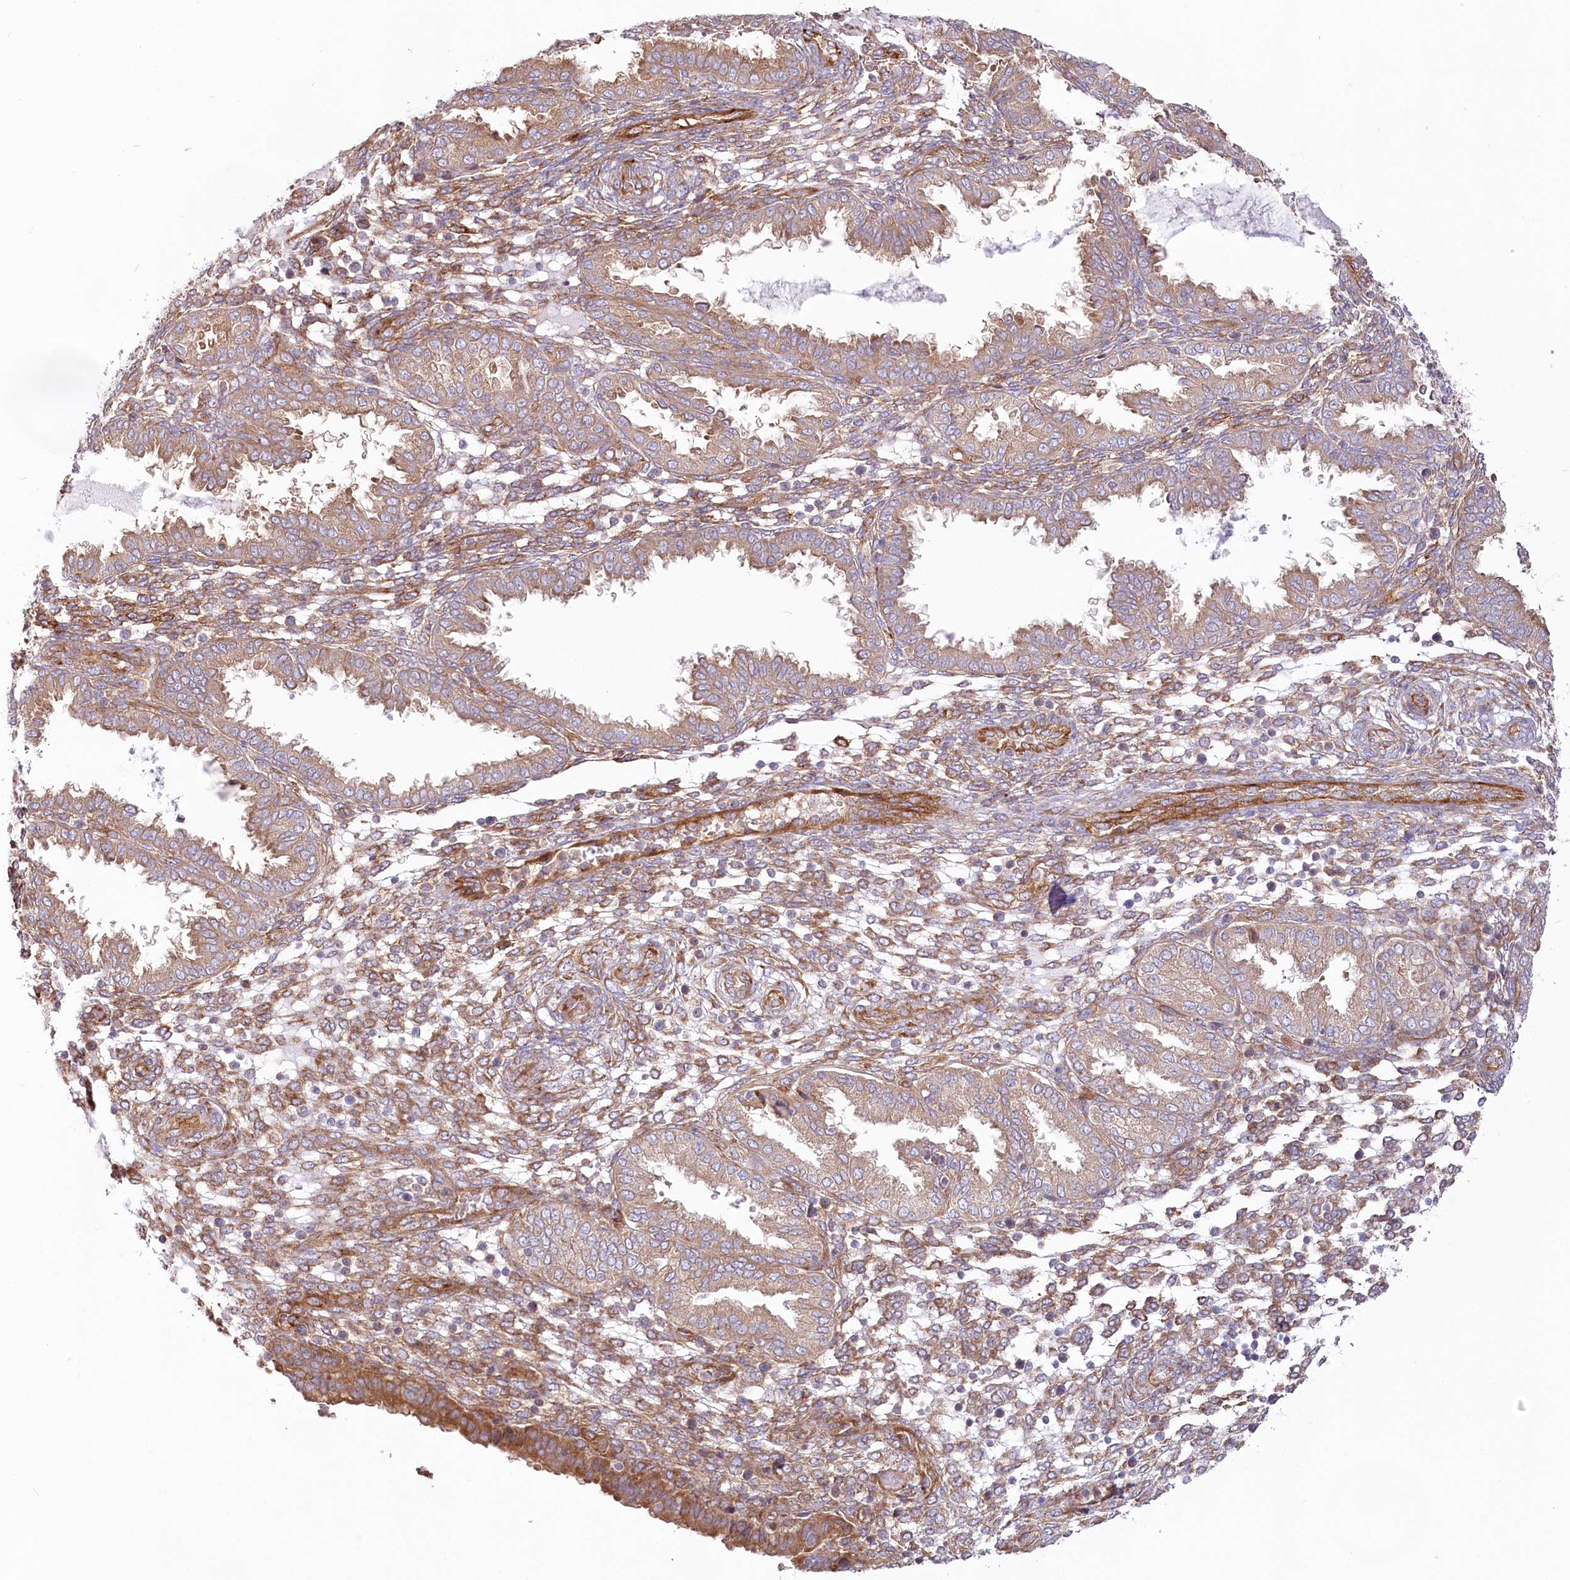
{"staining": {"intensity": "moderate", "quantity": ">75%", "location": "cytoplasmic/membranous"}, "tissue": "endometrium", "cell_type": "Cells in endometrial stroma", "image_type": "normal", "snomed": [{"axis": "morphology", "description": "Normal tissue, NOS"}, {"axis": "topography", "description": "Endometrium"}], "caption": "Protein staining by immunohistochemistry (IHC) reveals moderate cytoplasmic/membranous staining in about >75% of cells in endometrial stroma in benign endometrium.", "gene": "HARS2", "patient": {"sex": "female", "age": 33}}